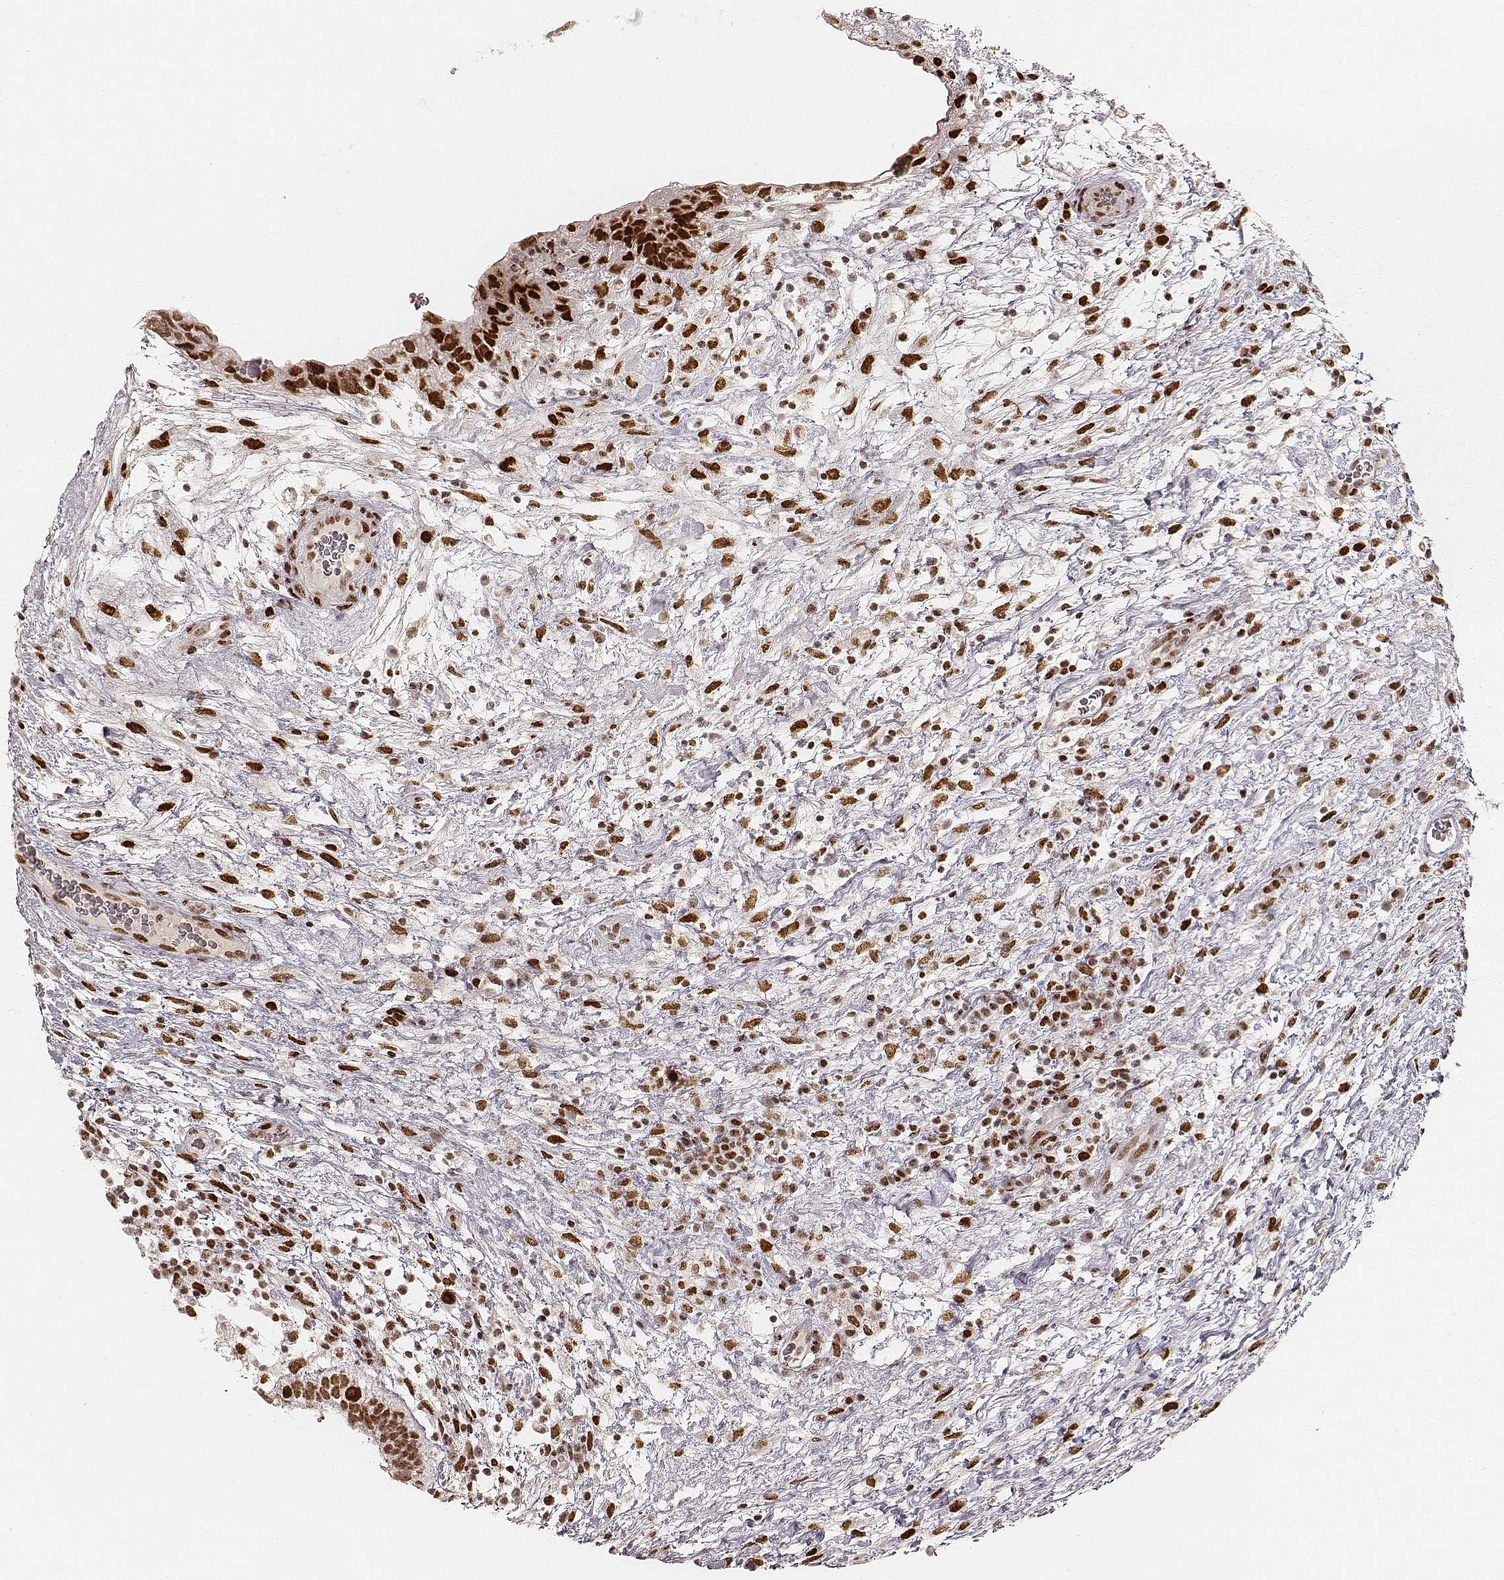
{"staining": {"intensity": "strong", "quantity": ">75%", "location": "nuclear"}, "tissue": "testis cancer", "cell_type": "Tumor cells", "image_type": "cancer", "snomed": [{"axis": "morphology", "description": "Normal tissue, NOS"}, {"axis": "morphology", "description": "Carcinoma, Embryonal, NOS"}, {"axis": "topography", "description": "Testis"}], "caption": "Protein staining of testis cancer tissue reveals strong nuclear staining in about >75% of tumor cells. The staining was performed using DAB, with brown indicating positive protein expression. Nuclei are stained blue with hematoxylin.", "gene": "HNRNPC", "patient": {"sex": "male", "age": 32}}